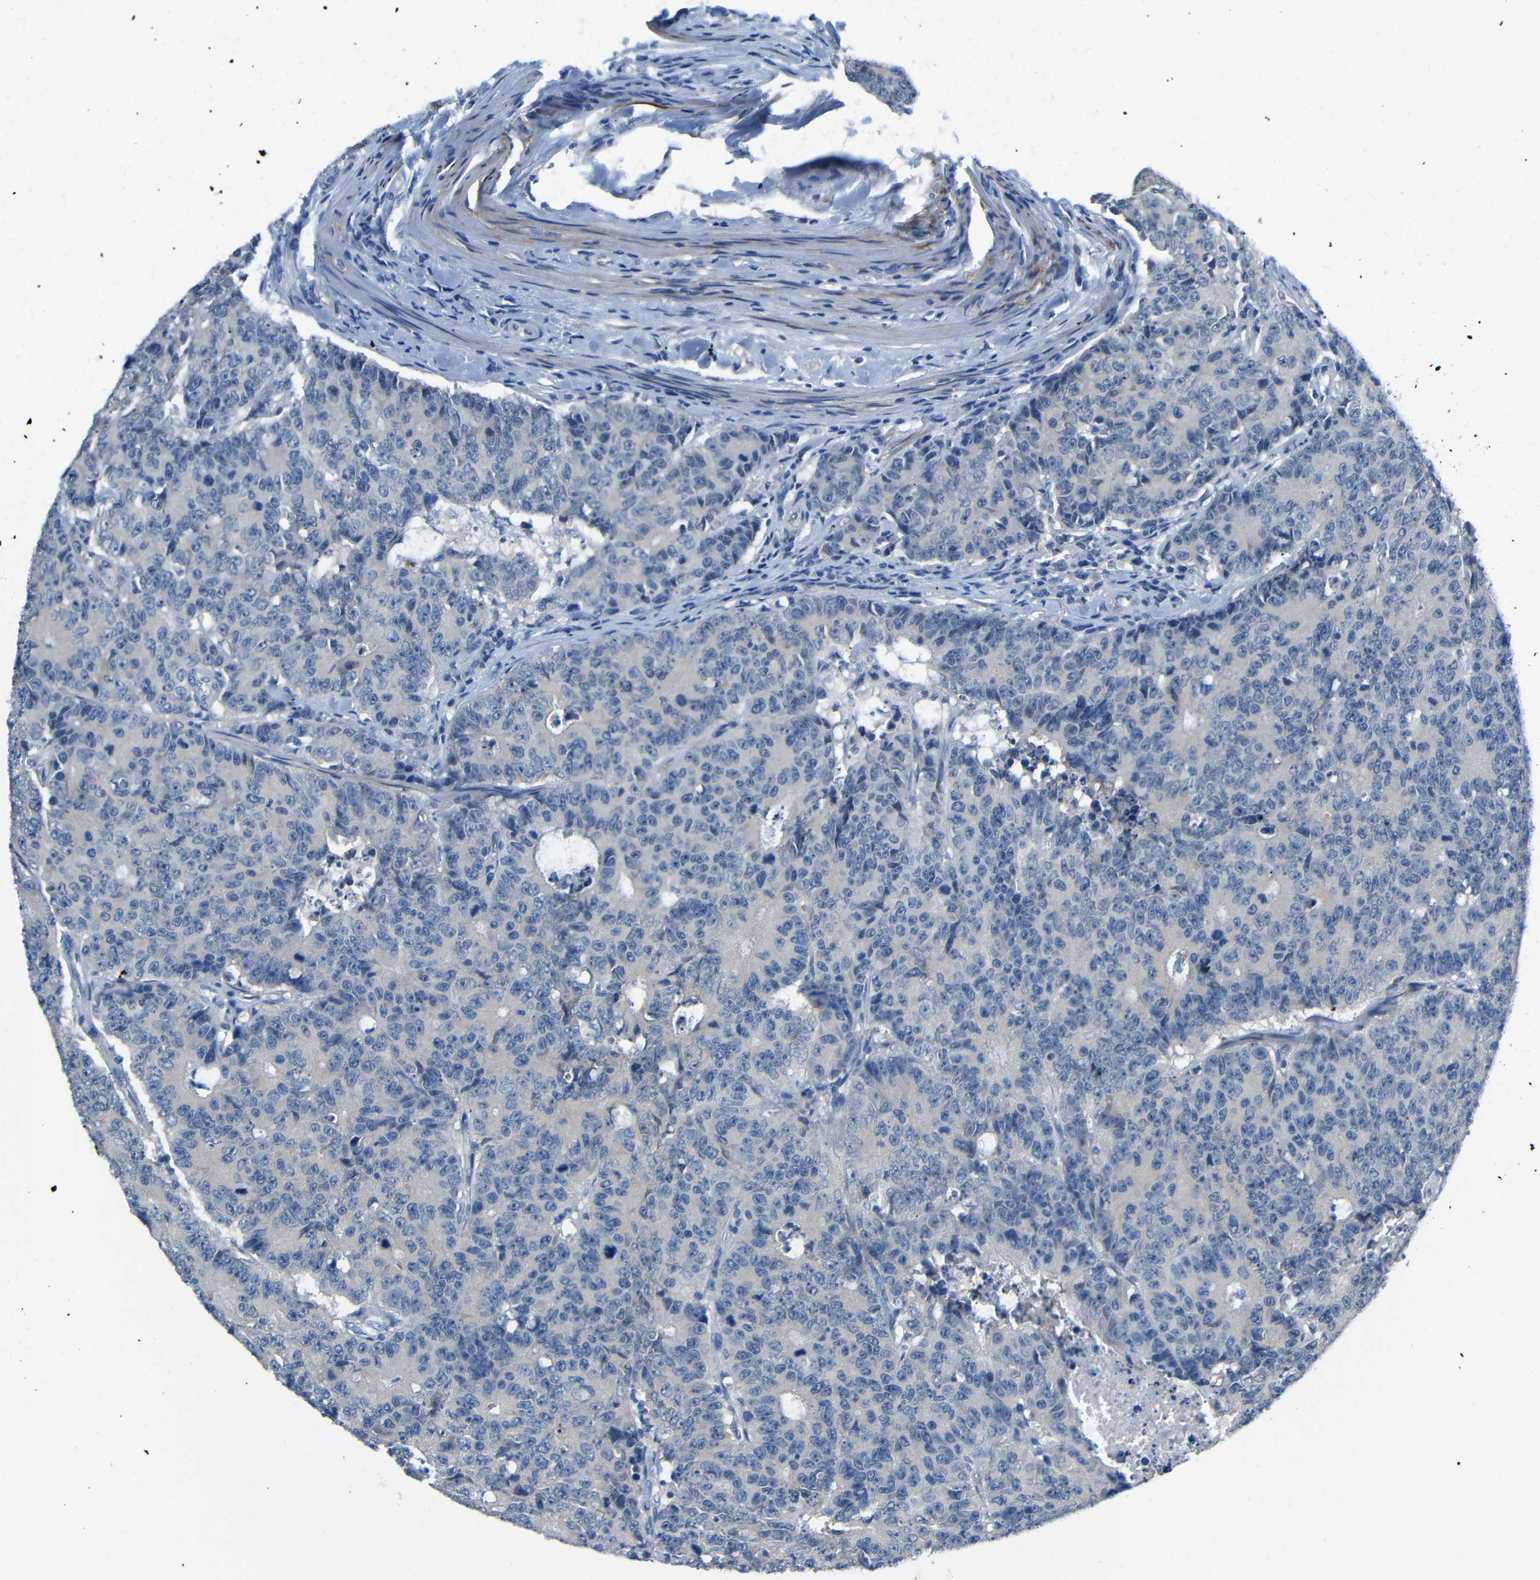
{"staining": {"intensity": "negative", "quantity": "none", "location": "none"}, "tissue": "colorectal cancer", "cell_type": "Tumor cells", "image_type": "cancer", "snomed": [{"axis": "morphology", "description": "Adenocarcinoma, NOS"}, {"axis": "topography", "description": "Colon"}], "caption": "Immunohistochemistry of human colorectal cancer reveals no positivity in tumor cells. The staining is performed using DAB (3,3'-diaminobenzidine) brown chromogen with nuclei counter-stained in using hematoxylin.", "gene": "NEGR1", "patient": {"sex": "female", "age": 86}}